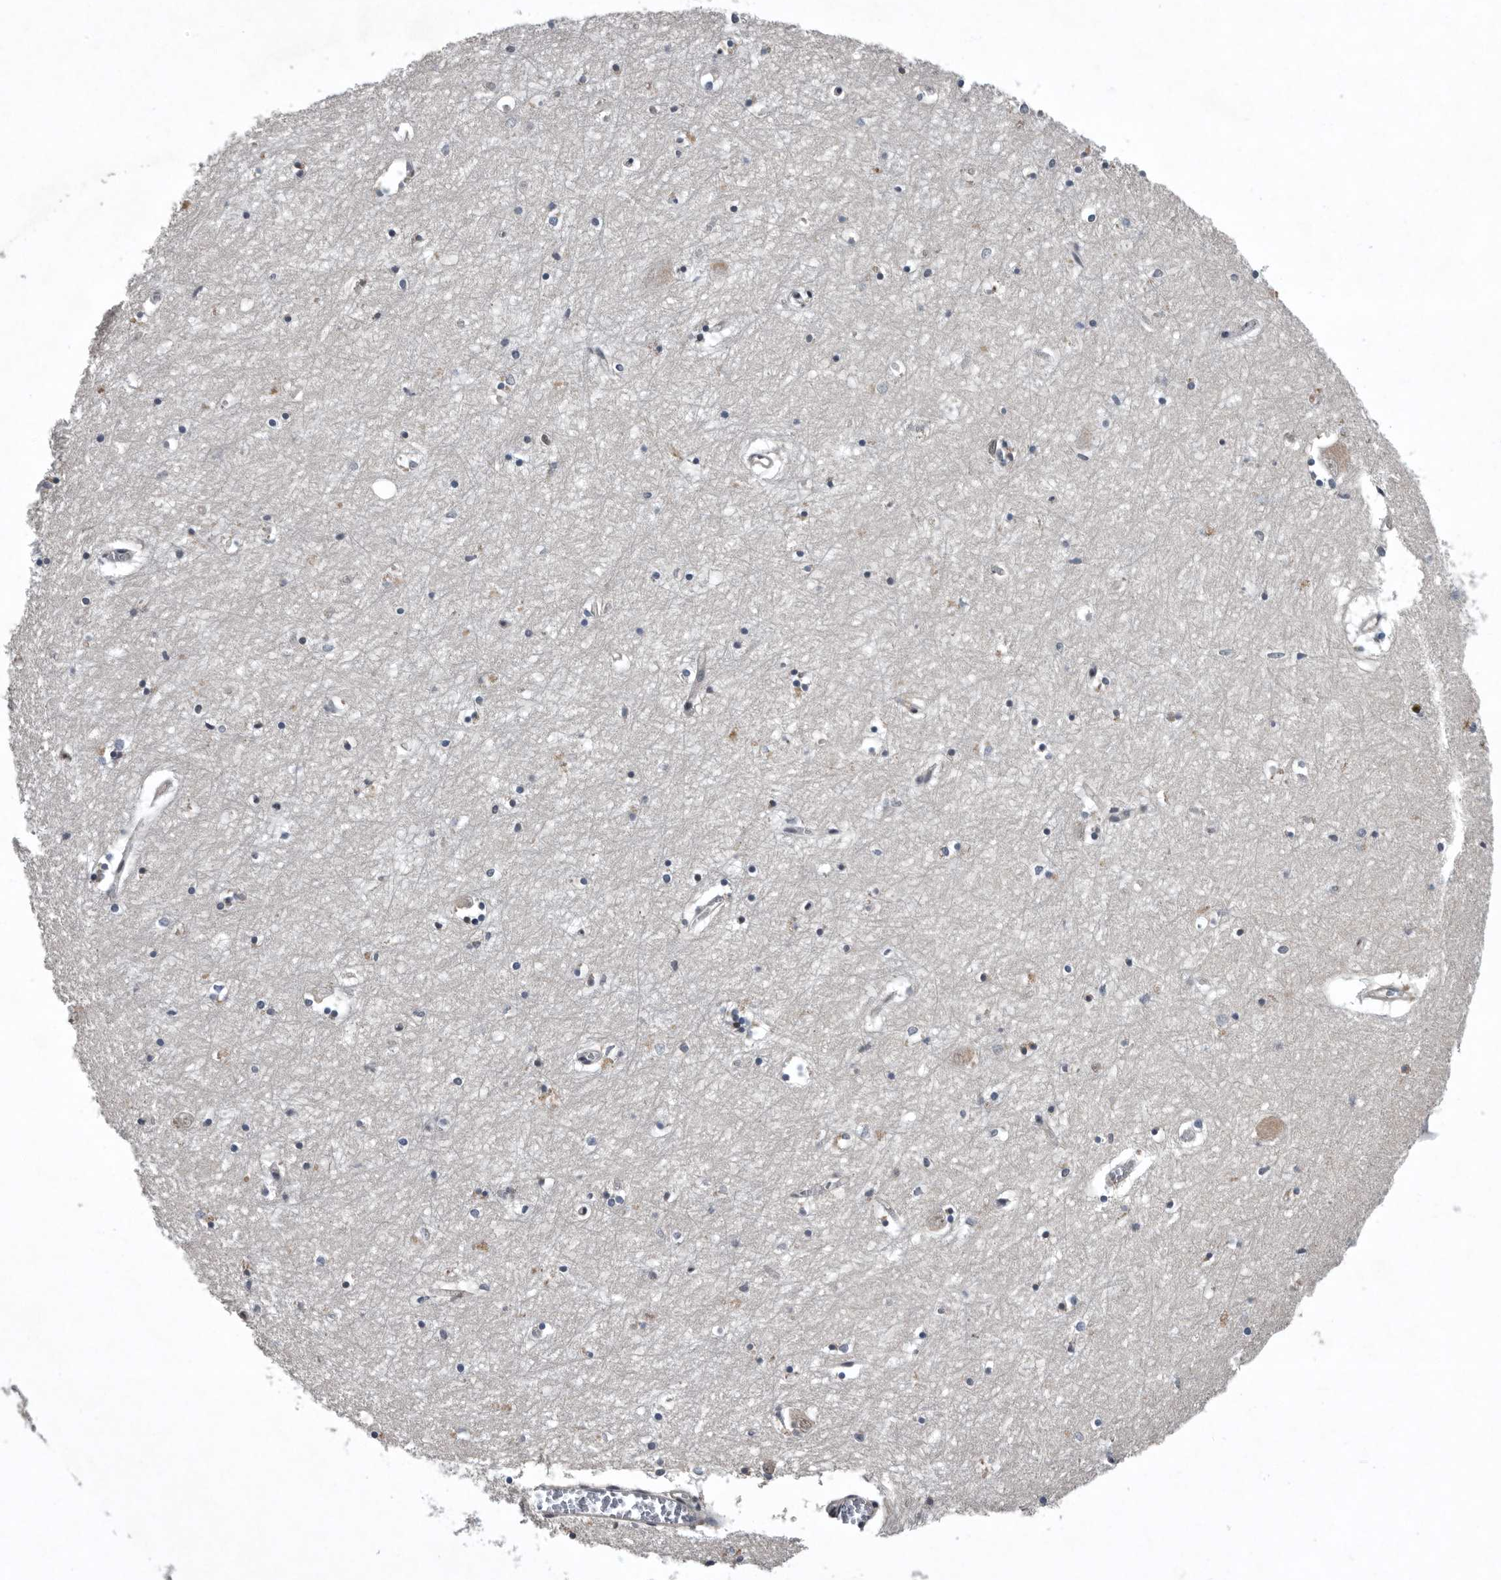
{"staining": {"intensity": "moderate", "quantity": "<25%", "location": "cytoplasmic/membranous,nuclear"}, "tissue": "hippocampus", "cell_type": "Glial cells", "image_type": "normal", "snomed": [{"axis": "morphology", "description": "Normal tissue, NOS"}, {"axis": "topography", "description": "Hippocampus"}], "caption": "Hippocampus stained for a protein (brown) exhibits moderate cytoplasmic/membranous,nuclear positive expression in about <25% of glial cells.", "gene": "SENP7", "patient": {"sex": "male", "age": 70}}